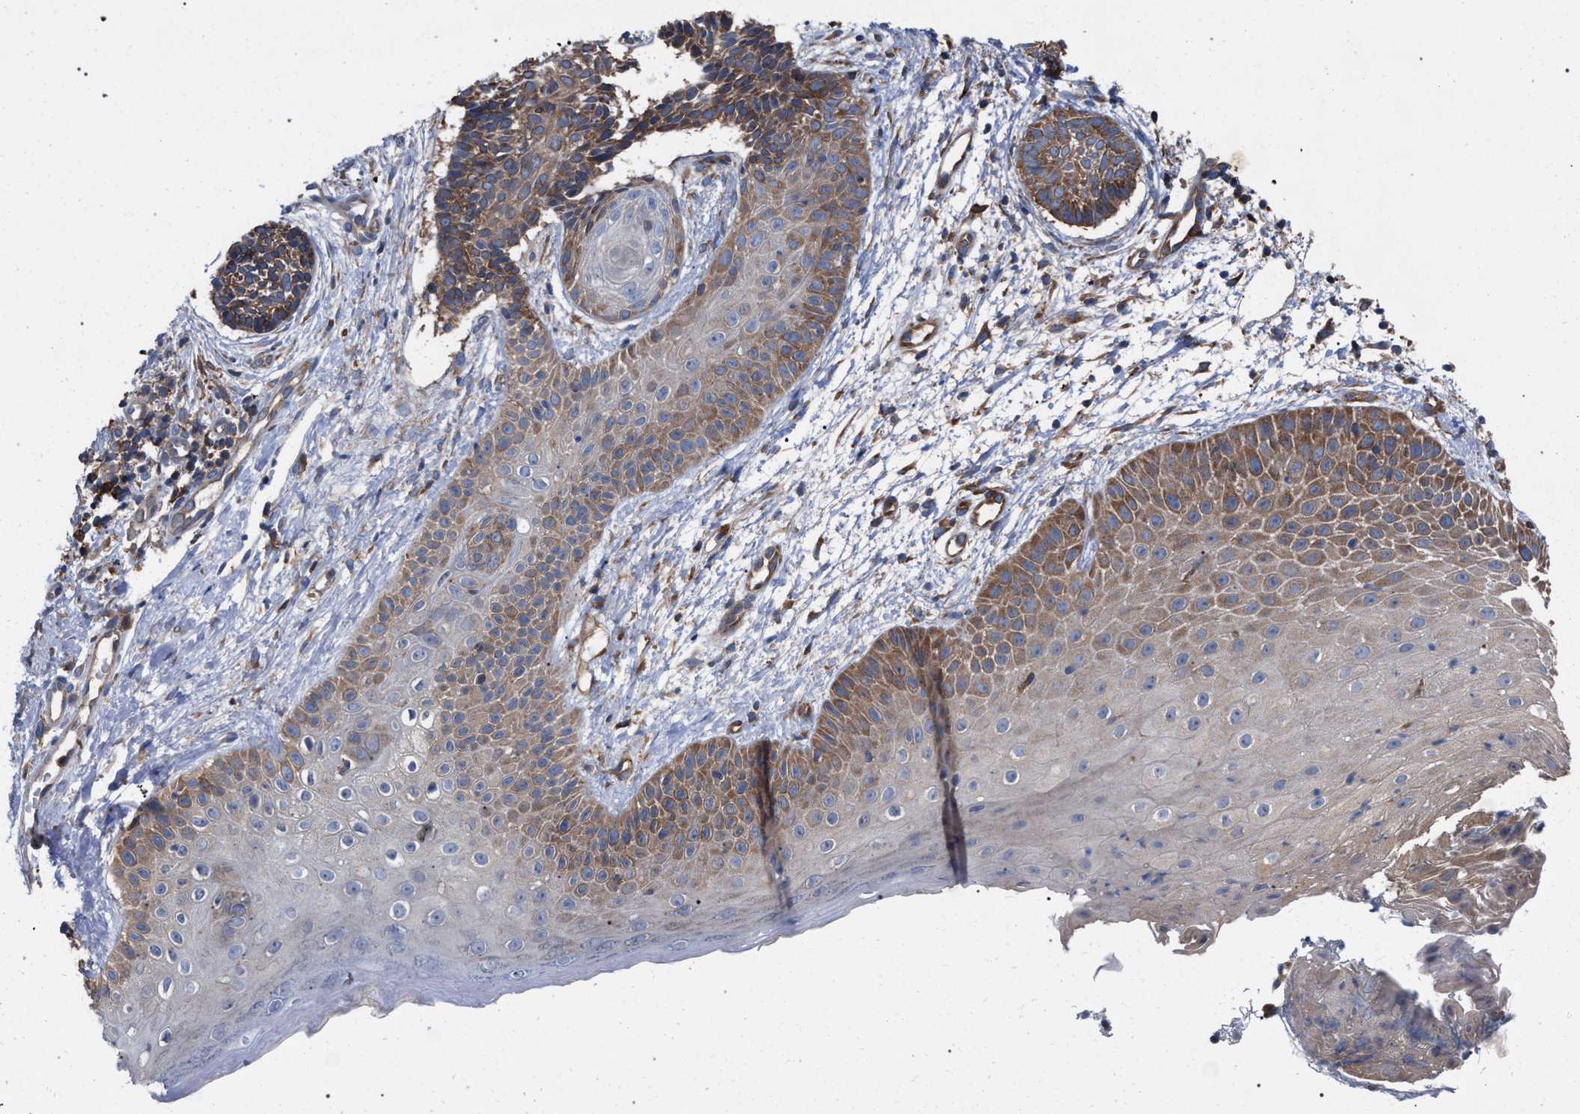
{"staining": {"intensity": "moderate", "quantity": ">75%", "location": "cytoplasmic/membranous"}, "tissue": "skin cancer", "cell_type": "Tumor cells", "image_type": "cancer", "snomed": [{"axis": "morphology", "description": "Normal tissue, NOS"}, {"axis": "morphology", "description": "Basal cell carcinoma"}, {"axis": "topography", "description": "Skin"}], "caption": "Immunohistochemical staining of human basal cell carcinoma (skin) shows medium levels of moderate cytoplasmic/membranous expression in about >75% of tumor cells.", "gene": "CDR2L", "patient": {"sex": "male", "age": 63}}